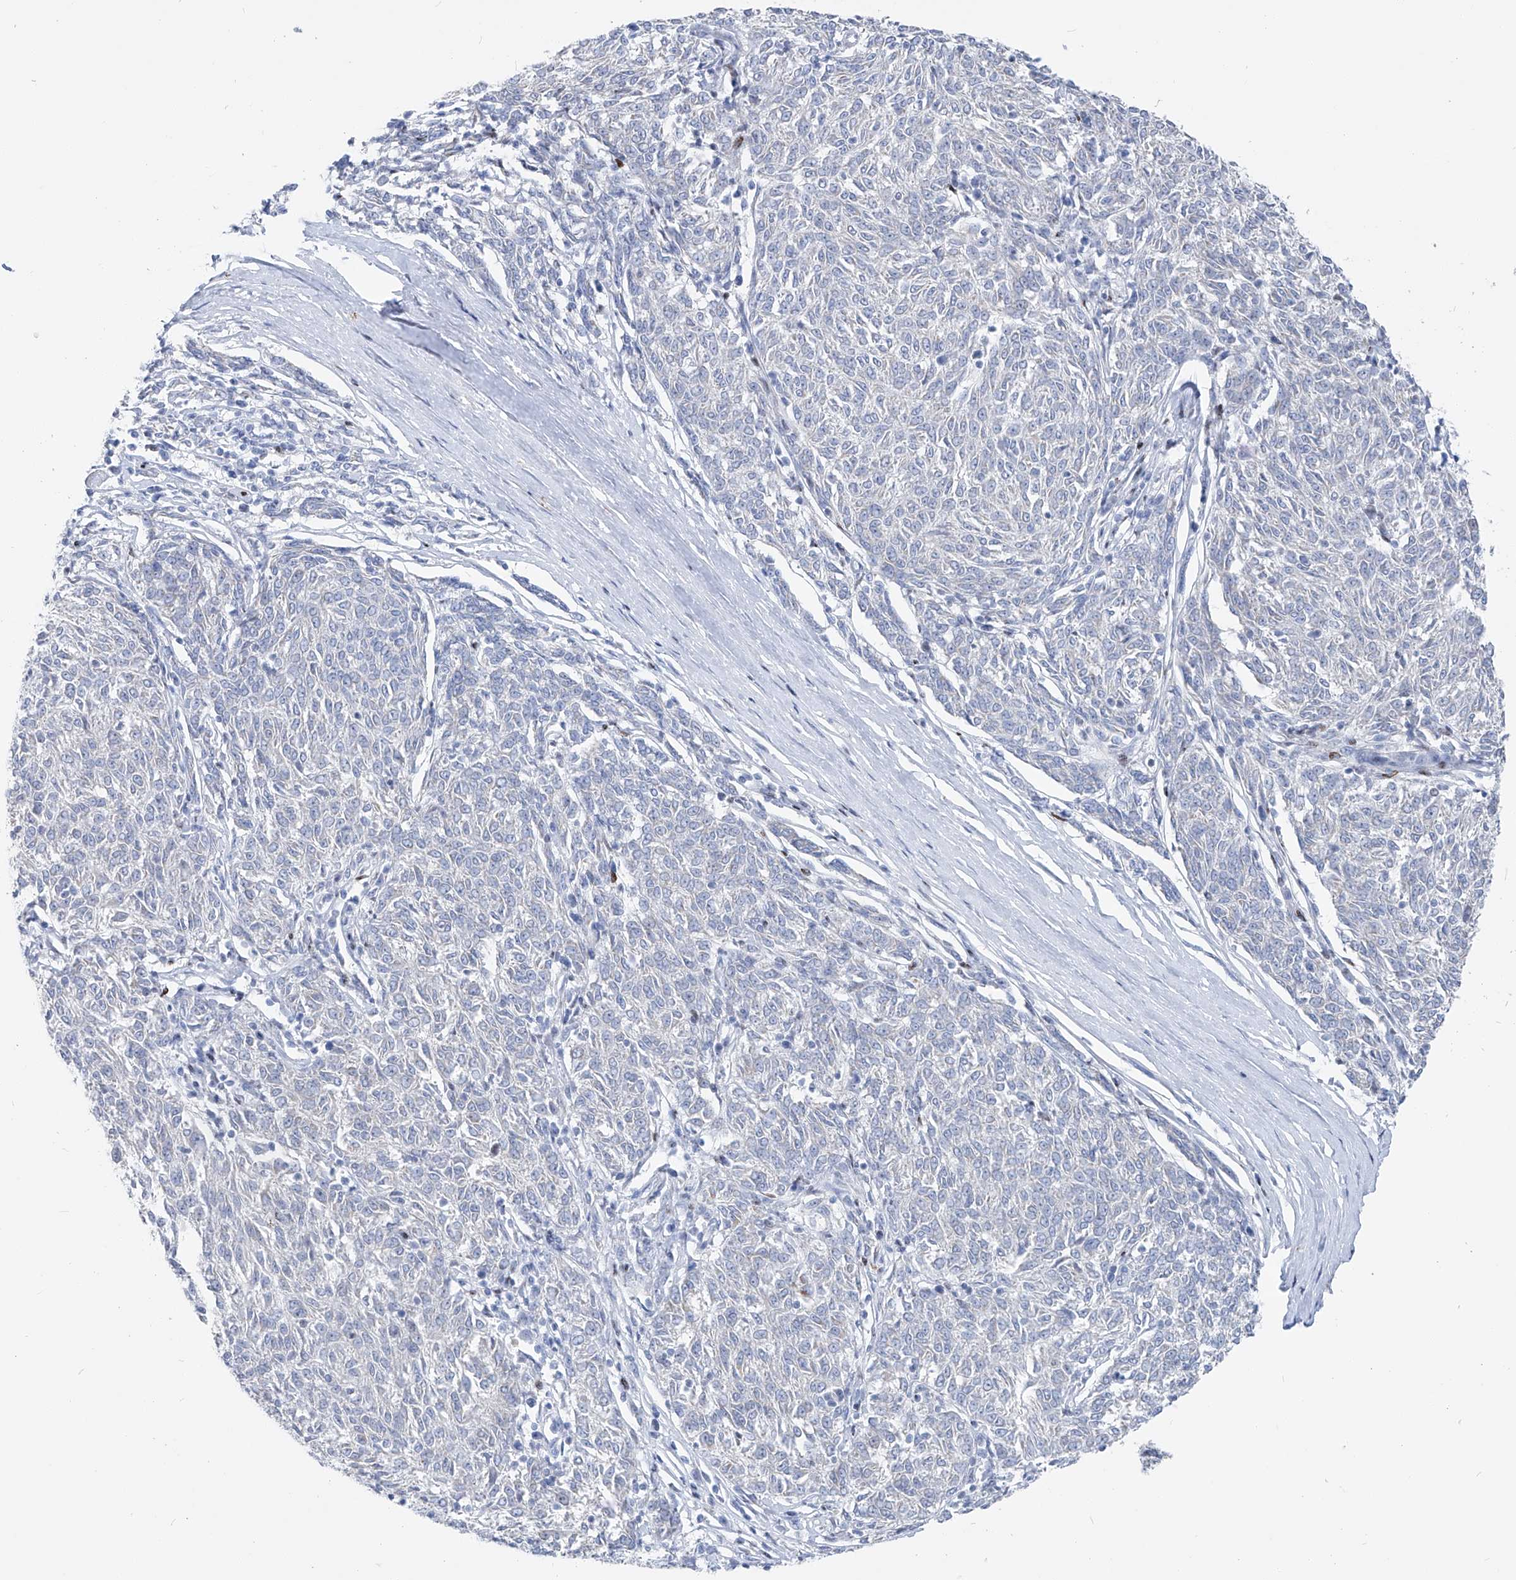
{"staining": {"intensity": "negative", "quantity": "none", "location": "none"}, "tissue": "melanoma", "cell_type": "Tumor cells", "image_type": "cancer", "snomed": [{"axis": "morphology", "description": "Malignant melanoma, NOS"}, {"axis": "topography", "description": "Skin"}], "caption": "IHC of melanoma exhibits no positivity in tumor cells.", "gene": "FRS3", "patient": {"sex": "female", "age": 72}}